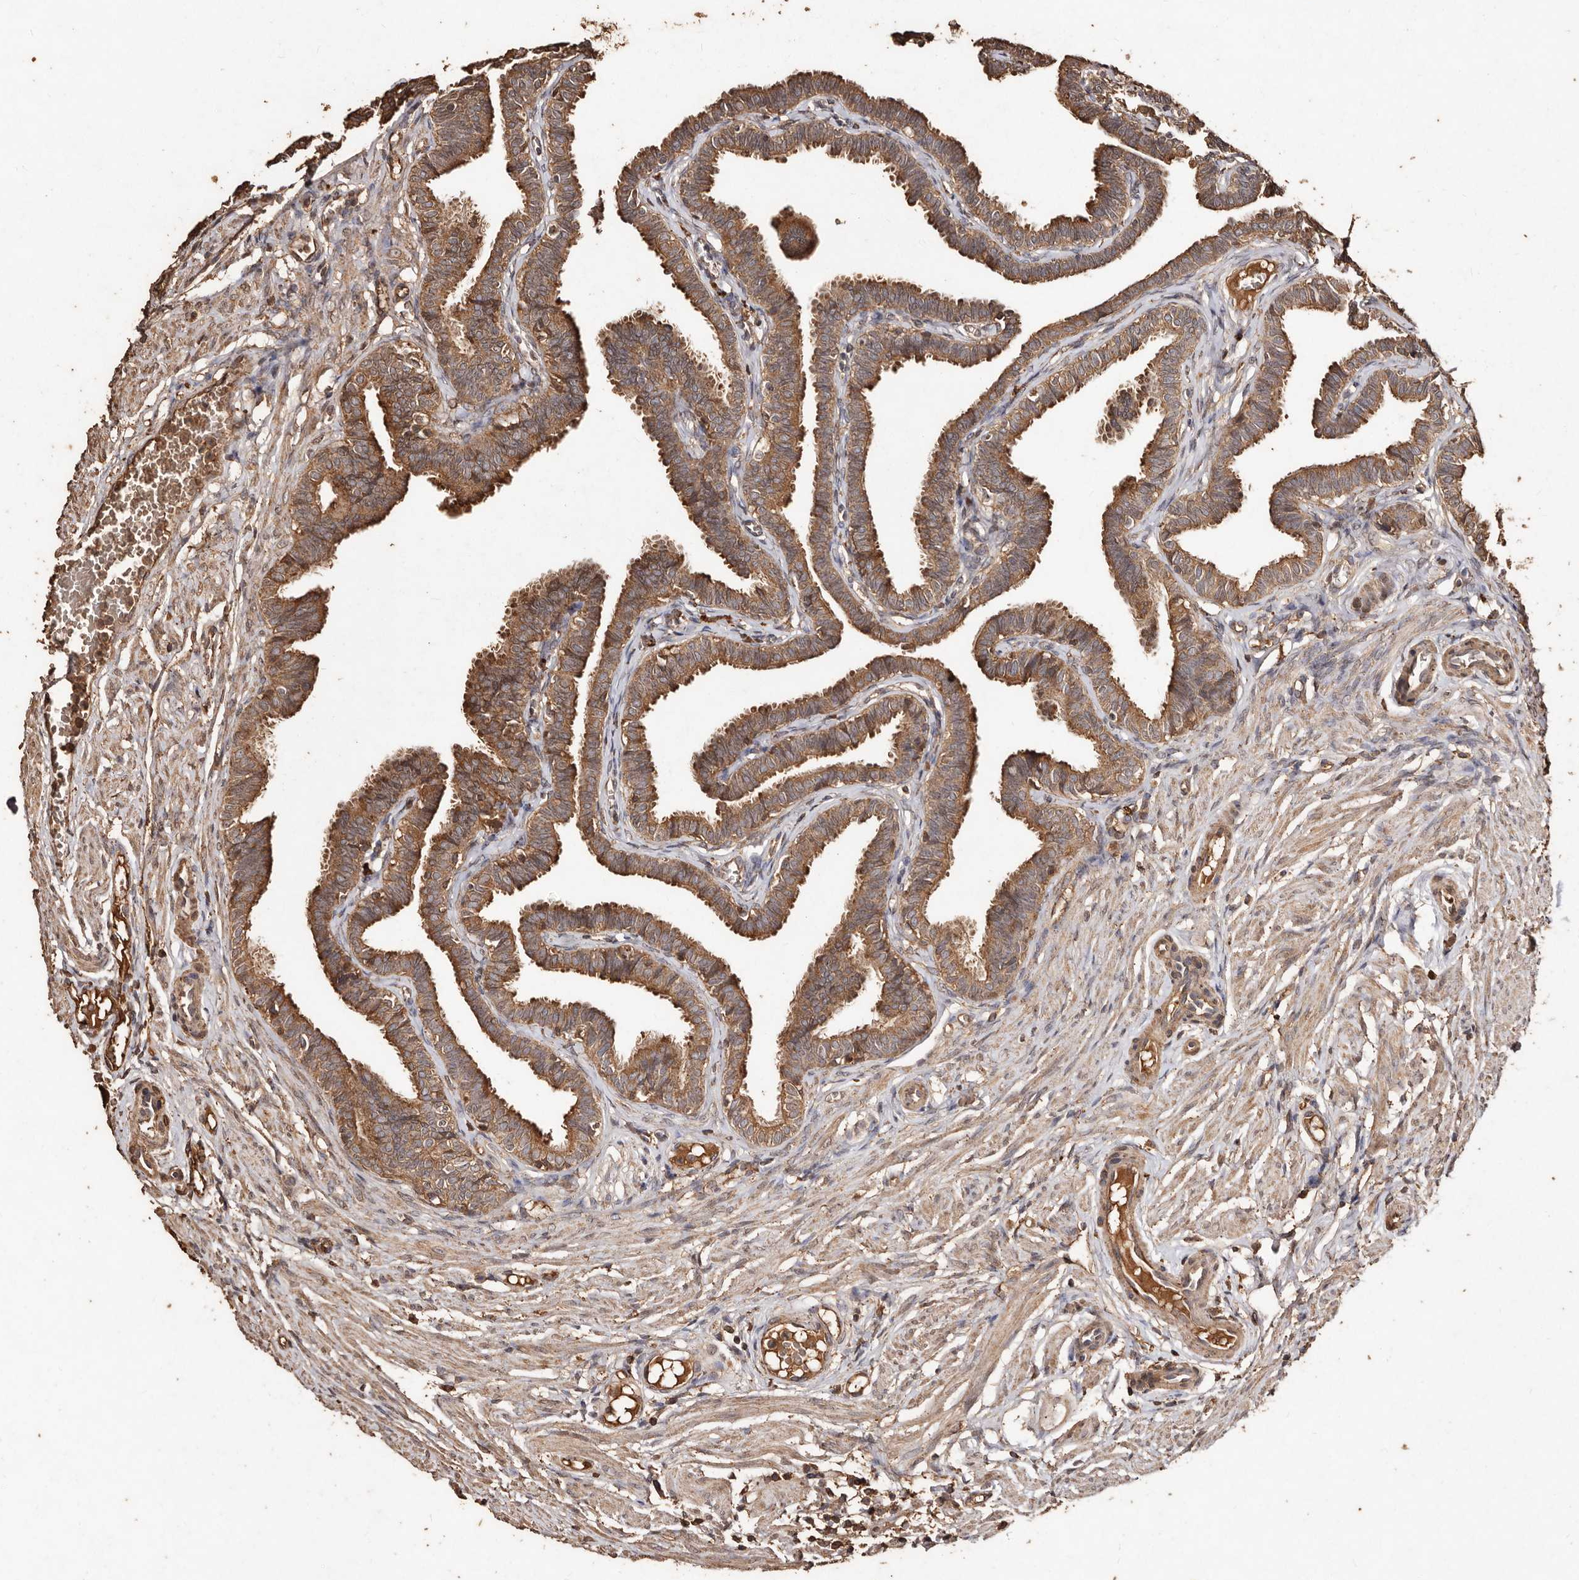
{"staining": {"intensity": "moderate", "quantity": ">75%", "location": "cytoplasmic/membranous"}, "tissue": "fallopian tube", "cell_type": "Glandular cells", "image_type": "normal", "snomed": [{"axis": "morphology", "description": "Normal tissue, NOS"}, {"axis": "topography", "description": "Fallopian tube"}, {"axis": "topography", "description": "Ovary"}], "caption": "IHC micrograph of normal fallopian tube stained for a protein (brown), which reveals medium levels of moderate cytoplasmic/membranous positivity in approximately >75% of glandular cells.", "gene": "FARS2", "patient": {"sex": "female", "age": 23}}